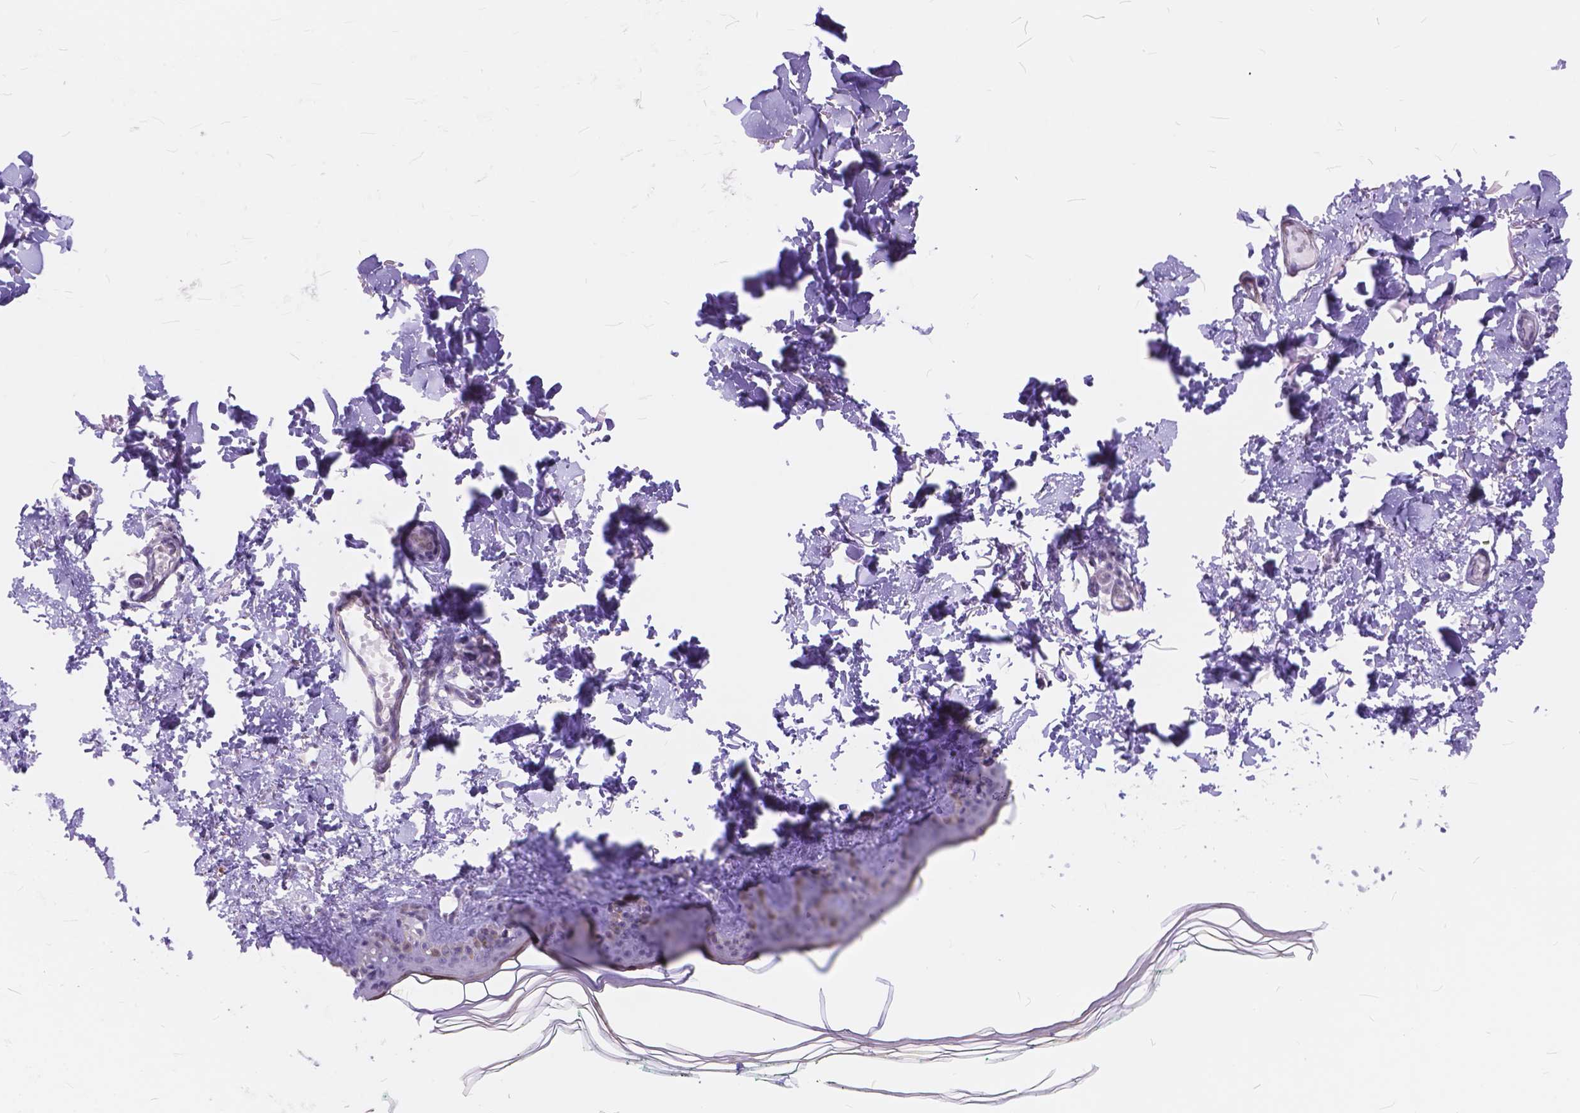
{"staining": {"intensity": "negative", "quantity": "none", "location": "none"}, "tissue": "skin", "cell_type": "Fibroblasts", "image_type": "normal", "snomed": [{"axis": "morphology", "description": "Normal tissue, NOS"}, {"axis": "topography", "description": "Skin"}, {"axis": "topography", "description": "Peripheral nerve tissue"}], "caption": "Immunohistochemistry photomicrograph of unremarkable skin: human skin stained with DAB (3,3'-diaminobenzidine) reveals no significant protein staining in fibroblasts.", "gene": "MAN2C1", "patient": {"sex": "female", "age": 45}}